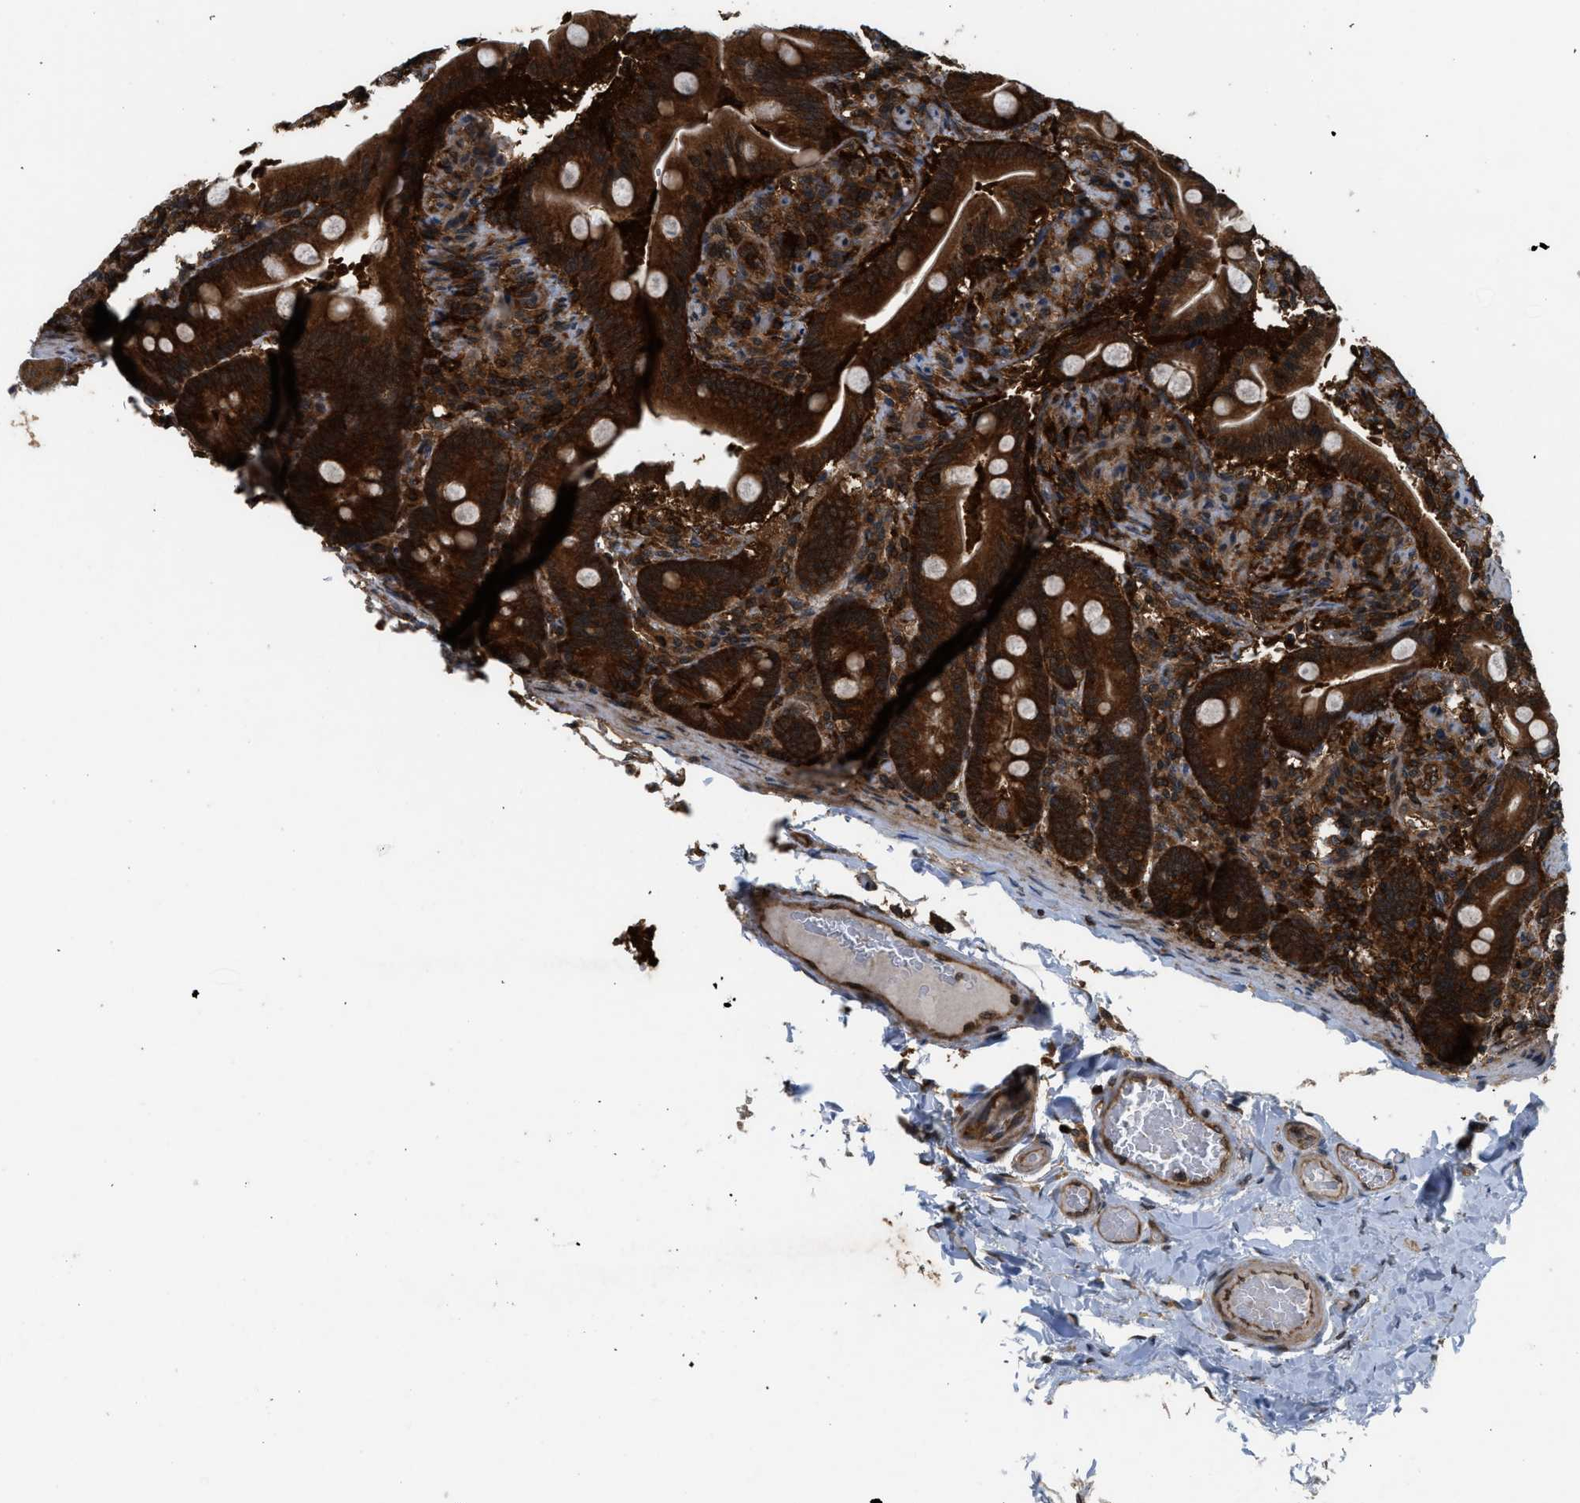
{"staining": {"intensity": "strong", "quantity": ">75%", "location": "cytoplasmic/membranous"}, "tissue": "duodenum", "cell_type": "Glandular cells", "image_type": "normal", "snomed": [{"axis": "morphology", "description": "Normal tissue, NOS"}, {"axis": "topography", "description": "Duodenum"}], "caption": "Immunohistochemical staining of unremarkable duodenum demonstrates high levels of strong cytoplasmic/membranous positivity in approximately >75% of glandular cells.", "gene": "OXSR1", "patient": {"sex": "male", "age": 54}}